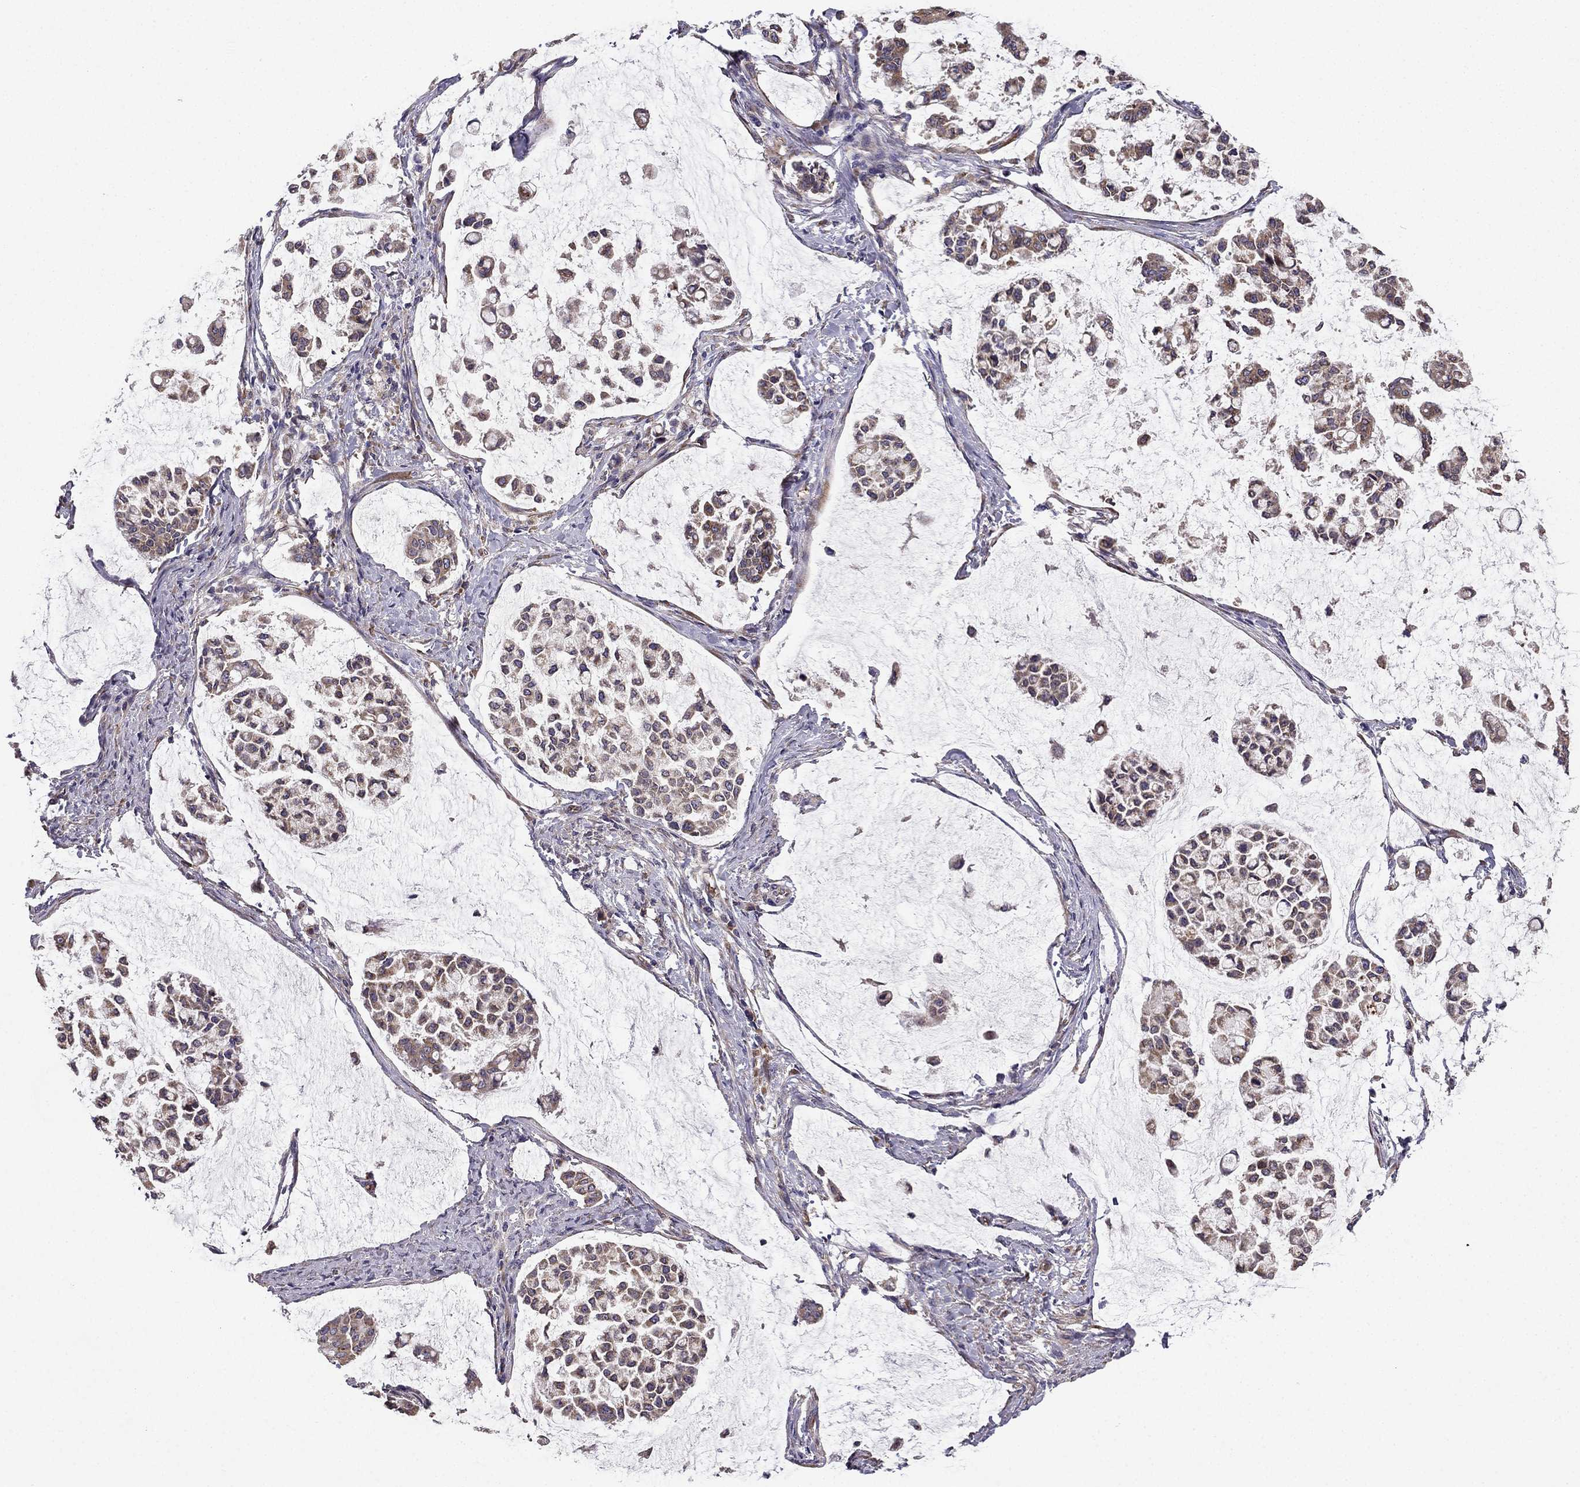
{"staining": {"intensity": "moderate", "quantity": "25%-75%", "location": "cytoplasmic/membranous"}, "tissue": "stomach cancer", "cell_type": "Tumor cells", "image_type": "cancer", "snomed": [{"axis": "morphology", "description": "Adenocarcinoma, NOS"}, {"axis": "topography", "description": "Stomach"}], "caption": "The histopathology image reveals staining of stomach cancer (adenocarcinoma), revealing moderate cytoplasmic/membranous protein staining (brown color) within tumor cells.", "gene": "B4GALT7", "patient": {"sex": "male", "age": 82}}